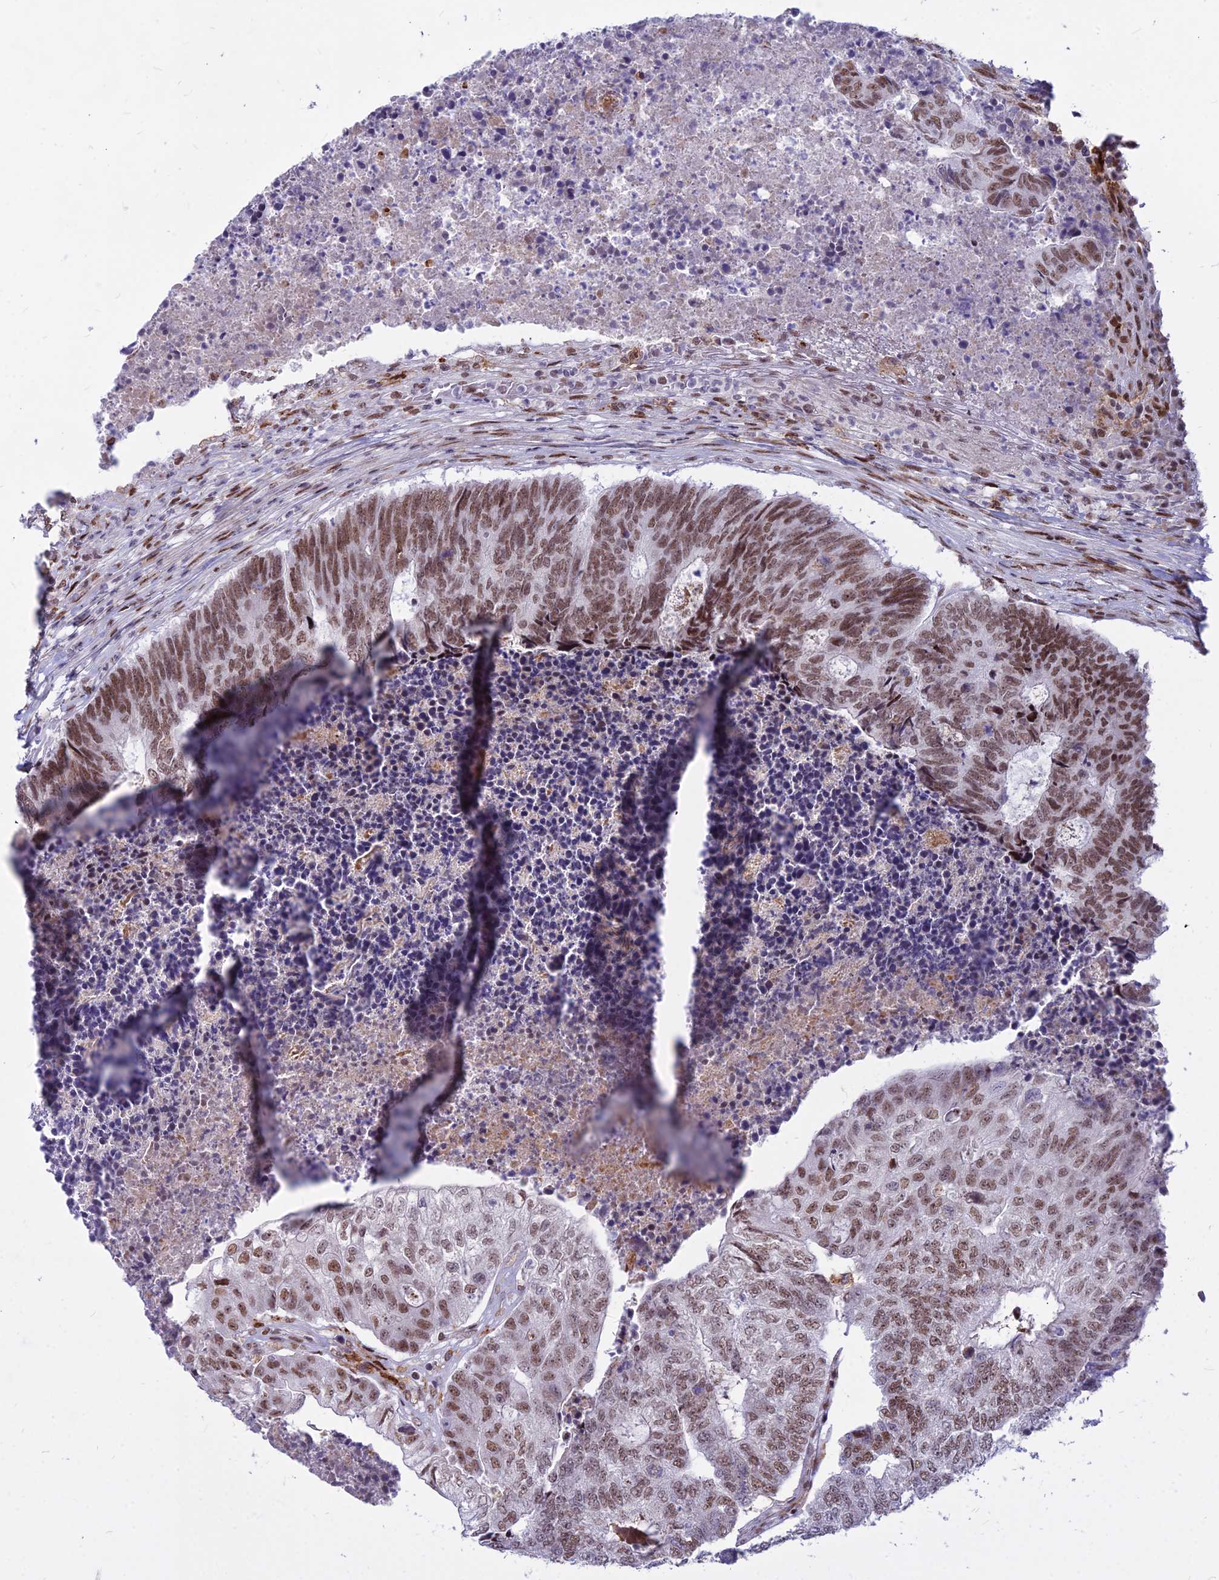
{"staining": {"intensity": "moderate", "quantity": ">75%", "location": "nuclear"}, "tissue": "colorectal cancer", "cell_type": "Tumor cells", "image_type": "cancer", "snomed": [{"axis": "morphology", "description": "Adenocarcinoma, NOS"}, {"axis": "topography", "description": "Colon"}], "caption": "This micrograph reveals immunohistochemistry staining of colorectal cancer (adenocarcinoma), with medium moderate nuclear positivity in about >75% of tumor cells.", "gene": "ALG10", "patient": {"sex": "female", "age": 67}}